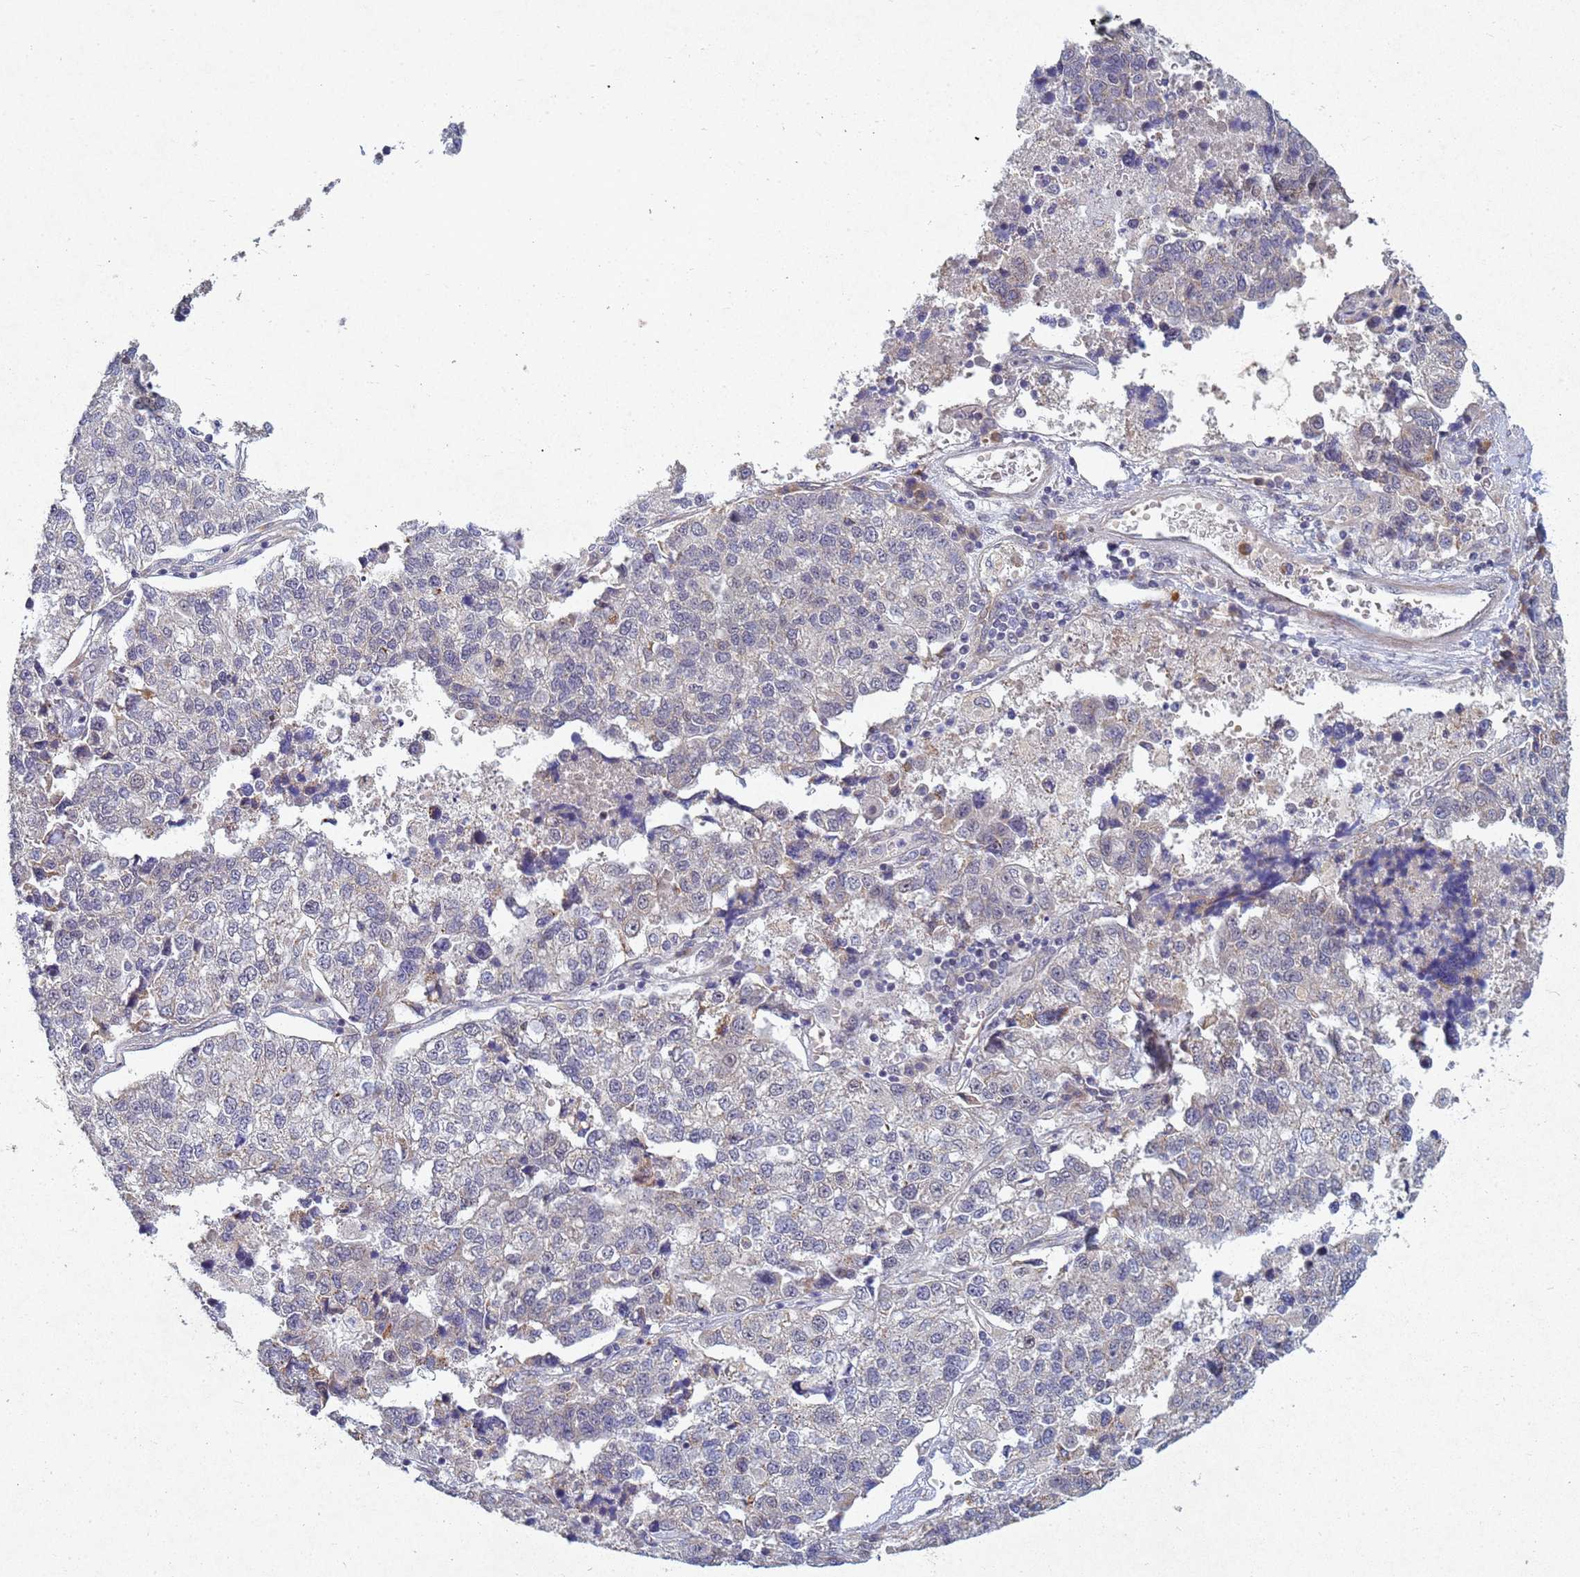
{"staining": {"intensity": "negative", "quantity": "none", "location": "none"}, "tissue": "lung cancer", "cell_type": "Tumor cells", "image_type": "cancer", "snomed": [{"axis": "morphology", "description": "Adenocarcinoma, NOS"}, {"axis": "topography", "description": "Lung"}], "caption": "An image of human lung cancer (adenocarcinoma) is negative for staining in tumor cells. (Stains: DAB IHC with hematoxylin counter stain, Microscopy: brightfield microscopy at high magnification).", "gene": "TNPO2", "patient": {"sex": "male", "age": 49}}